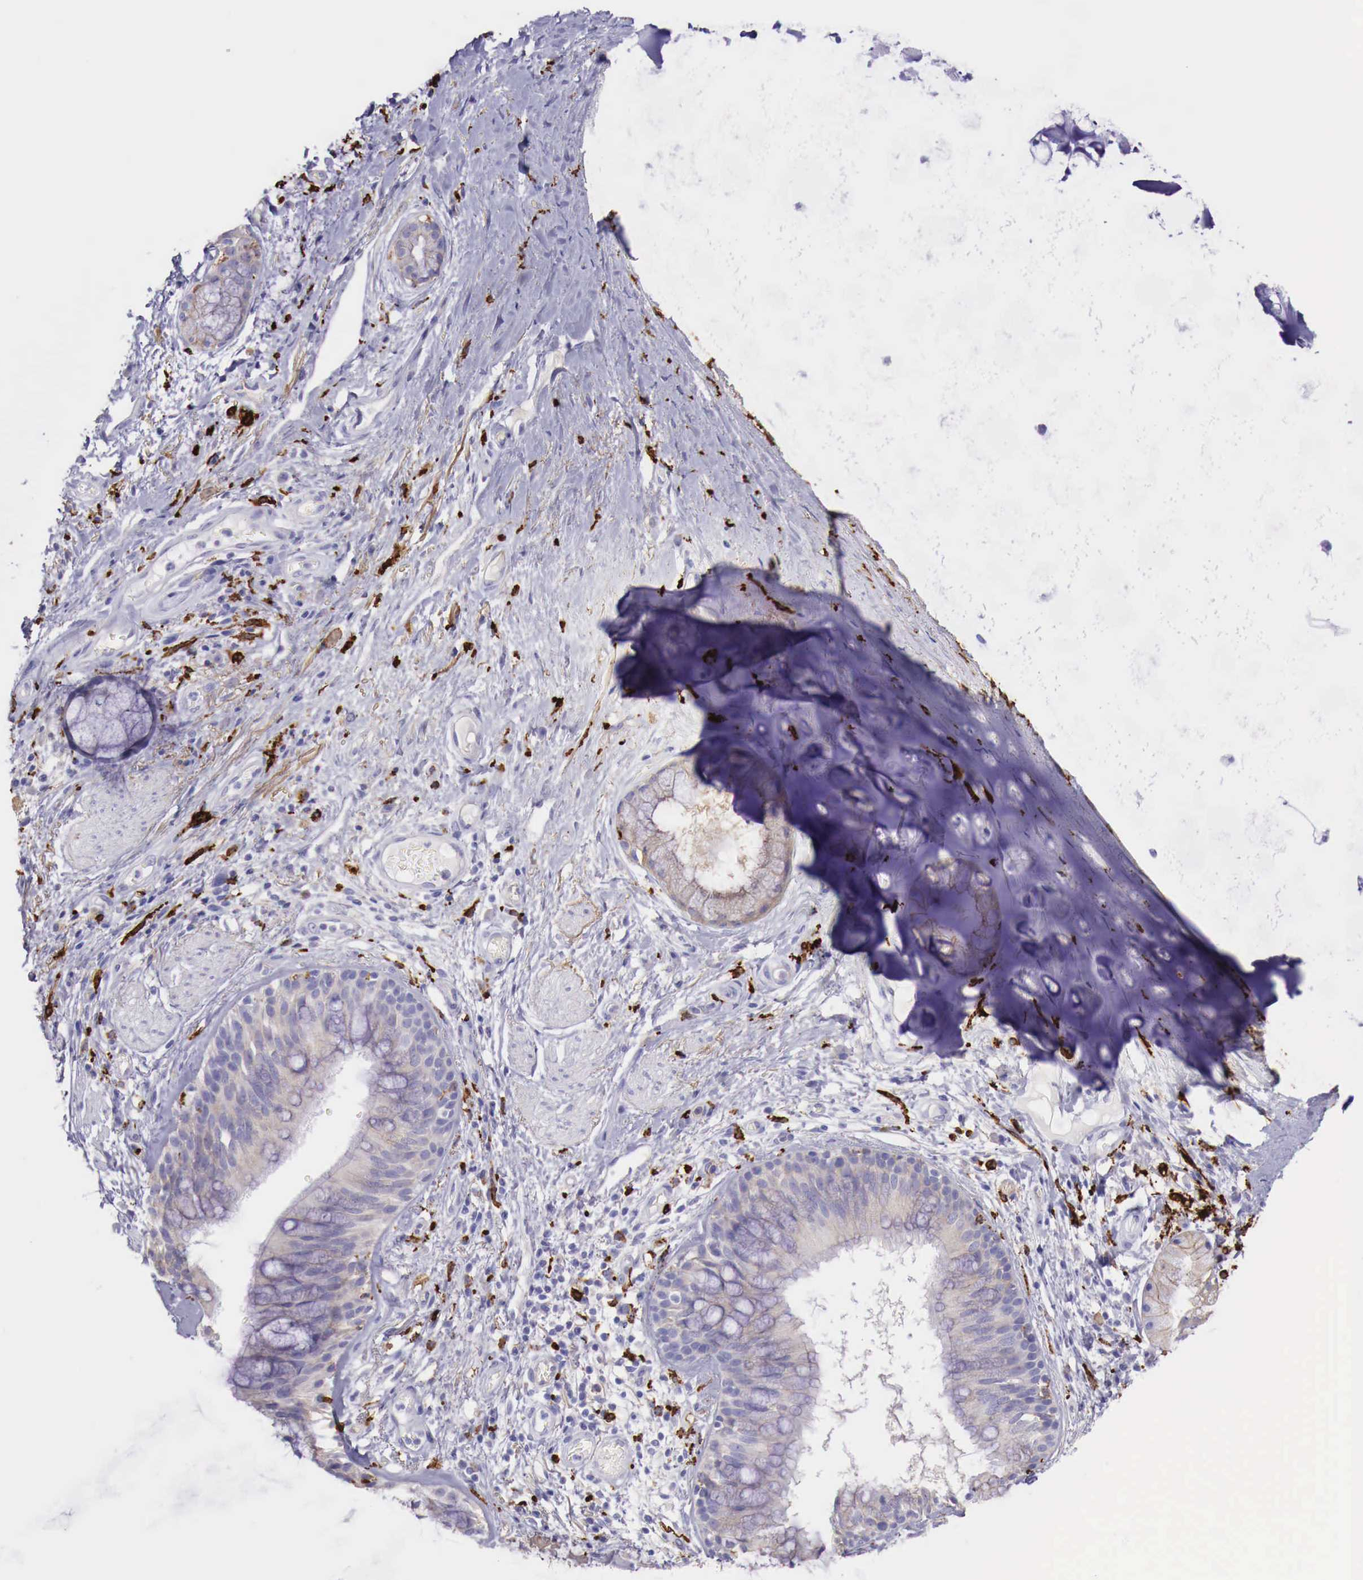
{"staining": {"intensity": "negative", "quantity": "none", "location": "none"}, "tissue": "bronchus", "cell_type": "Respiratory epithelial cells", "image_type": "normal", "snomed": [{"axis": "morphology", "description": "Normal tissue, NOS"}, {"axis": "topography", "description": "Bronchus"}, {"axis": "topography", "description": "Lung"}], "caption": "Benign bronchus was stained to show a protein in brown. There is no significant expression in respiratory epithelial cells. Brightfield microscopy of immunohistochemistry stained with DAB (brown) and hematoxylin (blue), captured at high magnification.", "gene": "MSR1", "patient": {"sex": "female", "age": 57}}